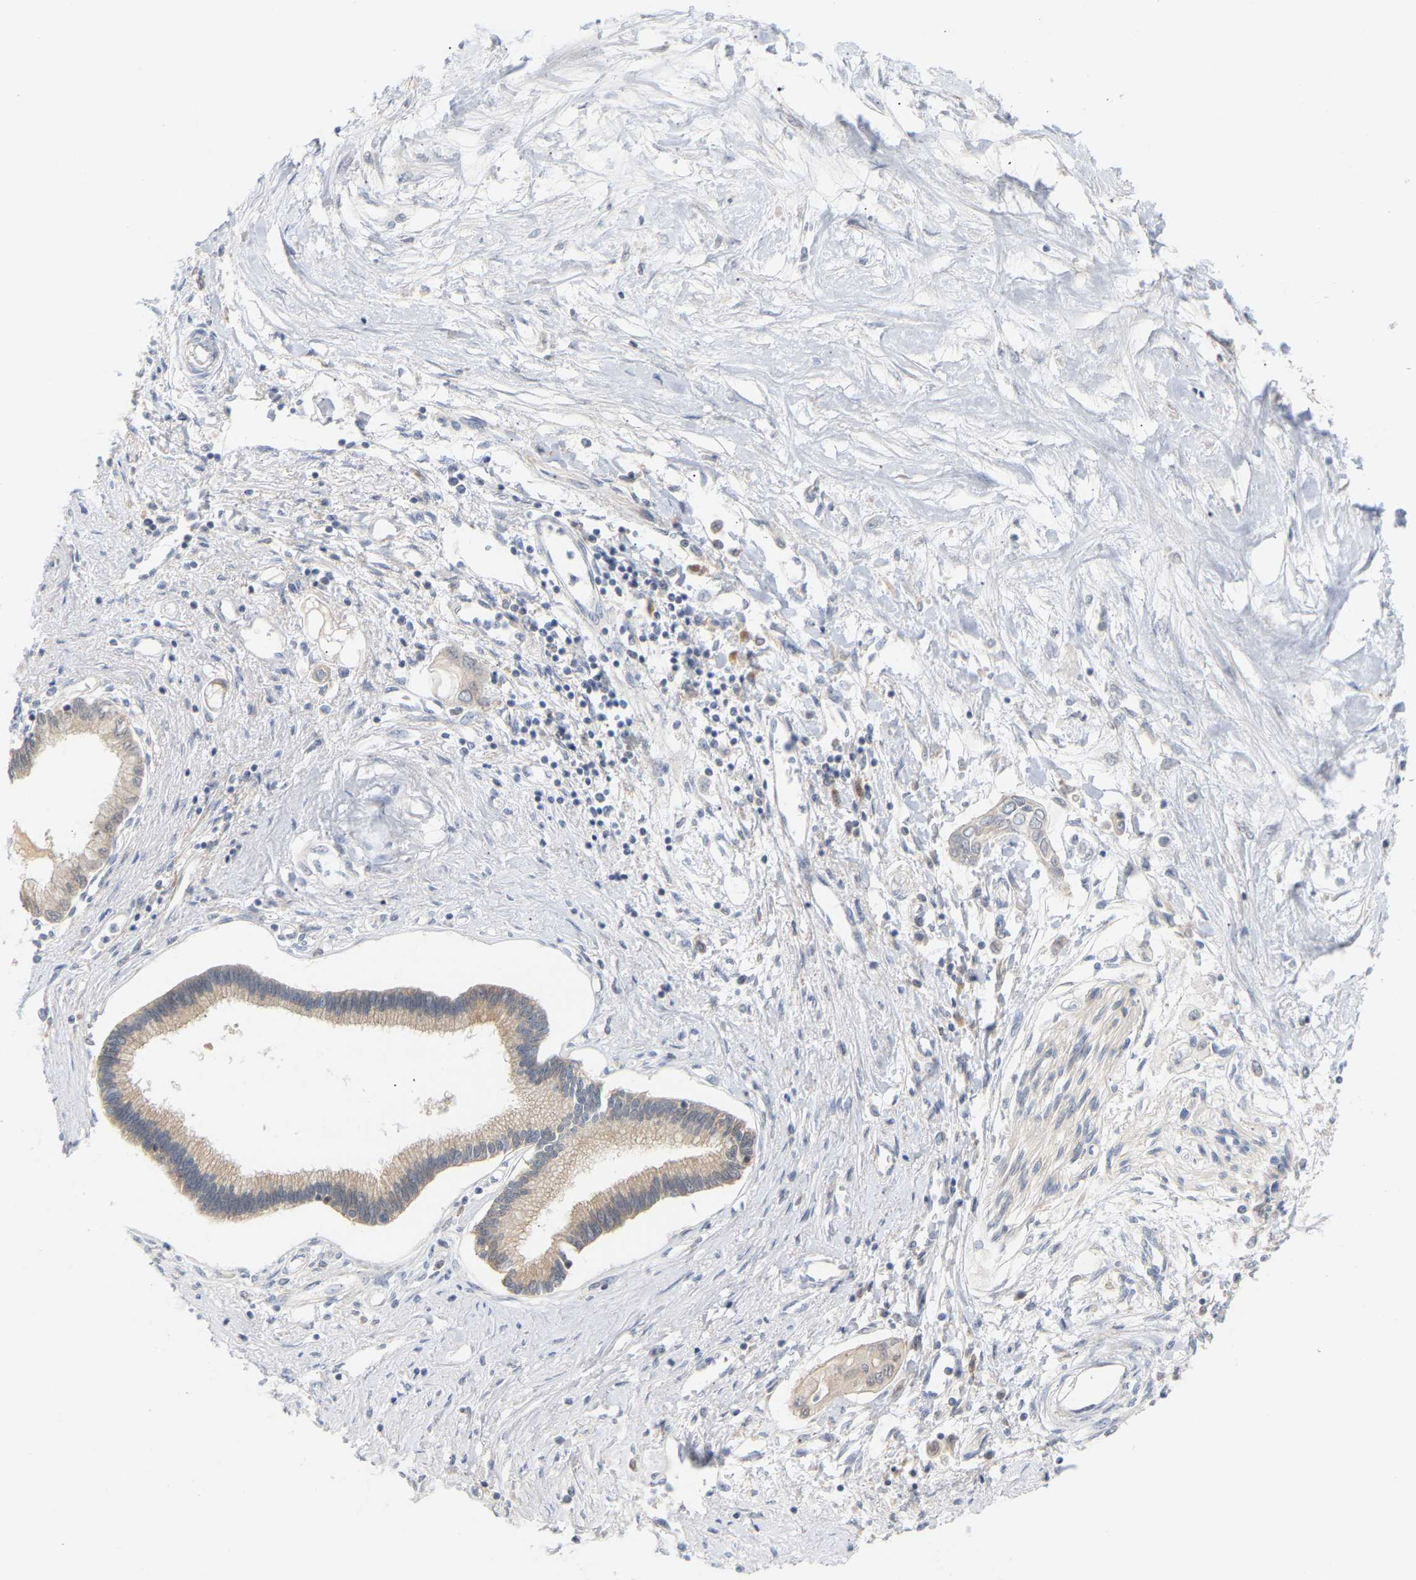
{"staining": {"intensity": "weak", "quantity": "<25%", "location": "cytoplasmic/membranous"}, "tissue": "pancreatic cancer", "cell_type": "Tumor cells", "image_type": "cancer", "snomed": [{"axis": "morphology", "description": "Adenocarcinoma, NOS"}, {"axis": "topography", "description": "Pancreas"}], "caption": "Tumor cells show no significant positivity in adenocarcinoma (pancreatic).", "gene": "TPMT", "patient": {"sex": "female", "age": 77}}